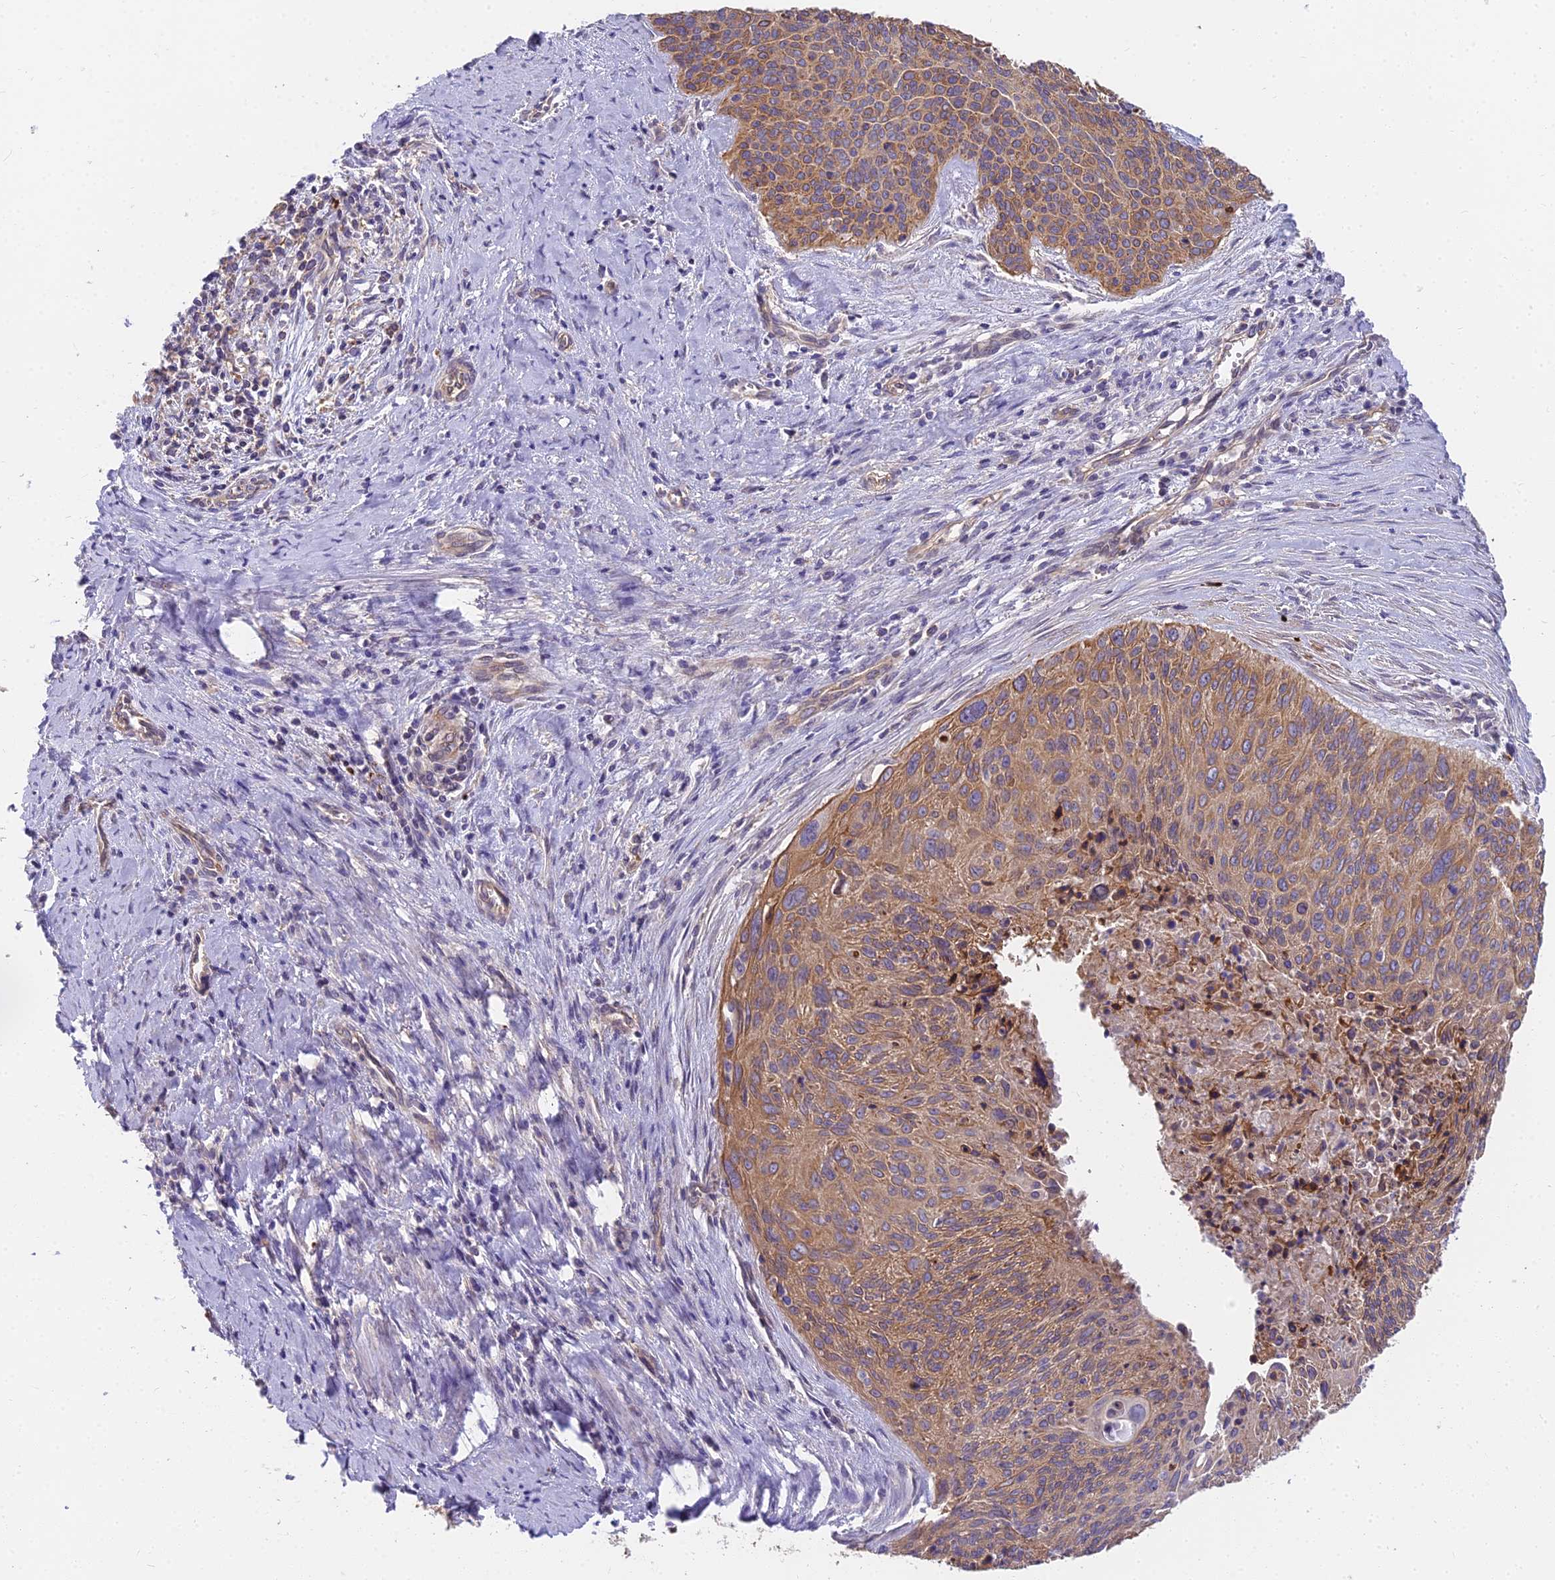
{"staining": {"intensity": "moderate", "quantity": ">75%", "location": "cytoplasmic/membranous"}, "tissue": "cervical cancer", "cell_type": "Tumor cells", "image_type": "cancer", "snomed": [{"axis": "morphology", "description": "Squamous cell carcinoma, NOS"}, {"axis": "topography", "description": "Cervix"}], "caption": "A brown stain highlights moderate cytoplasmic/membranous staining of a protein in cervical cancer (squamous cell carcinoma) tumor cells.", "gene": "HLA-DOA", "patient": {"sex": "female", "age": 55}}